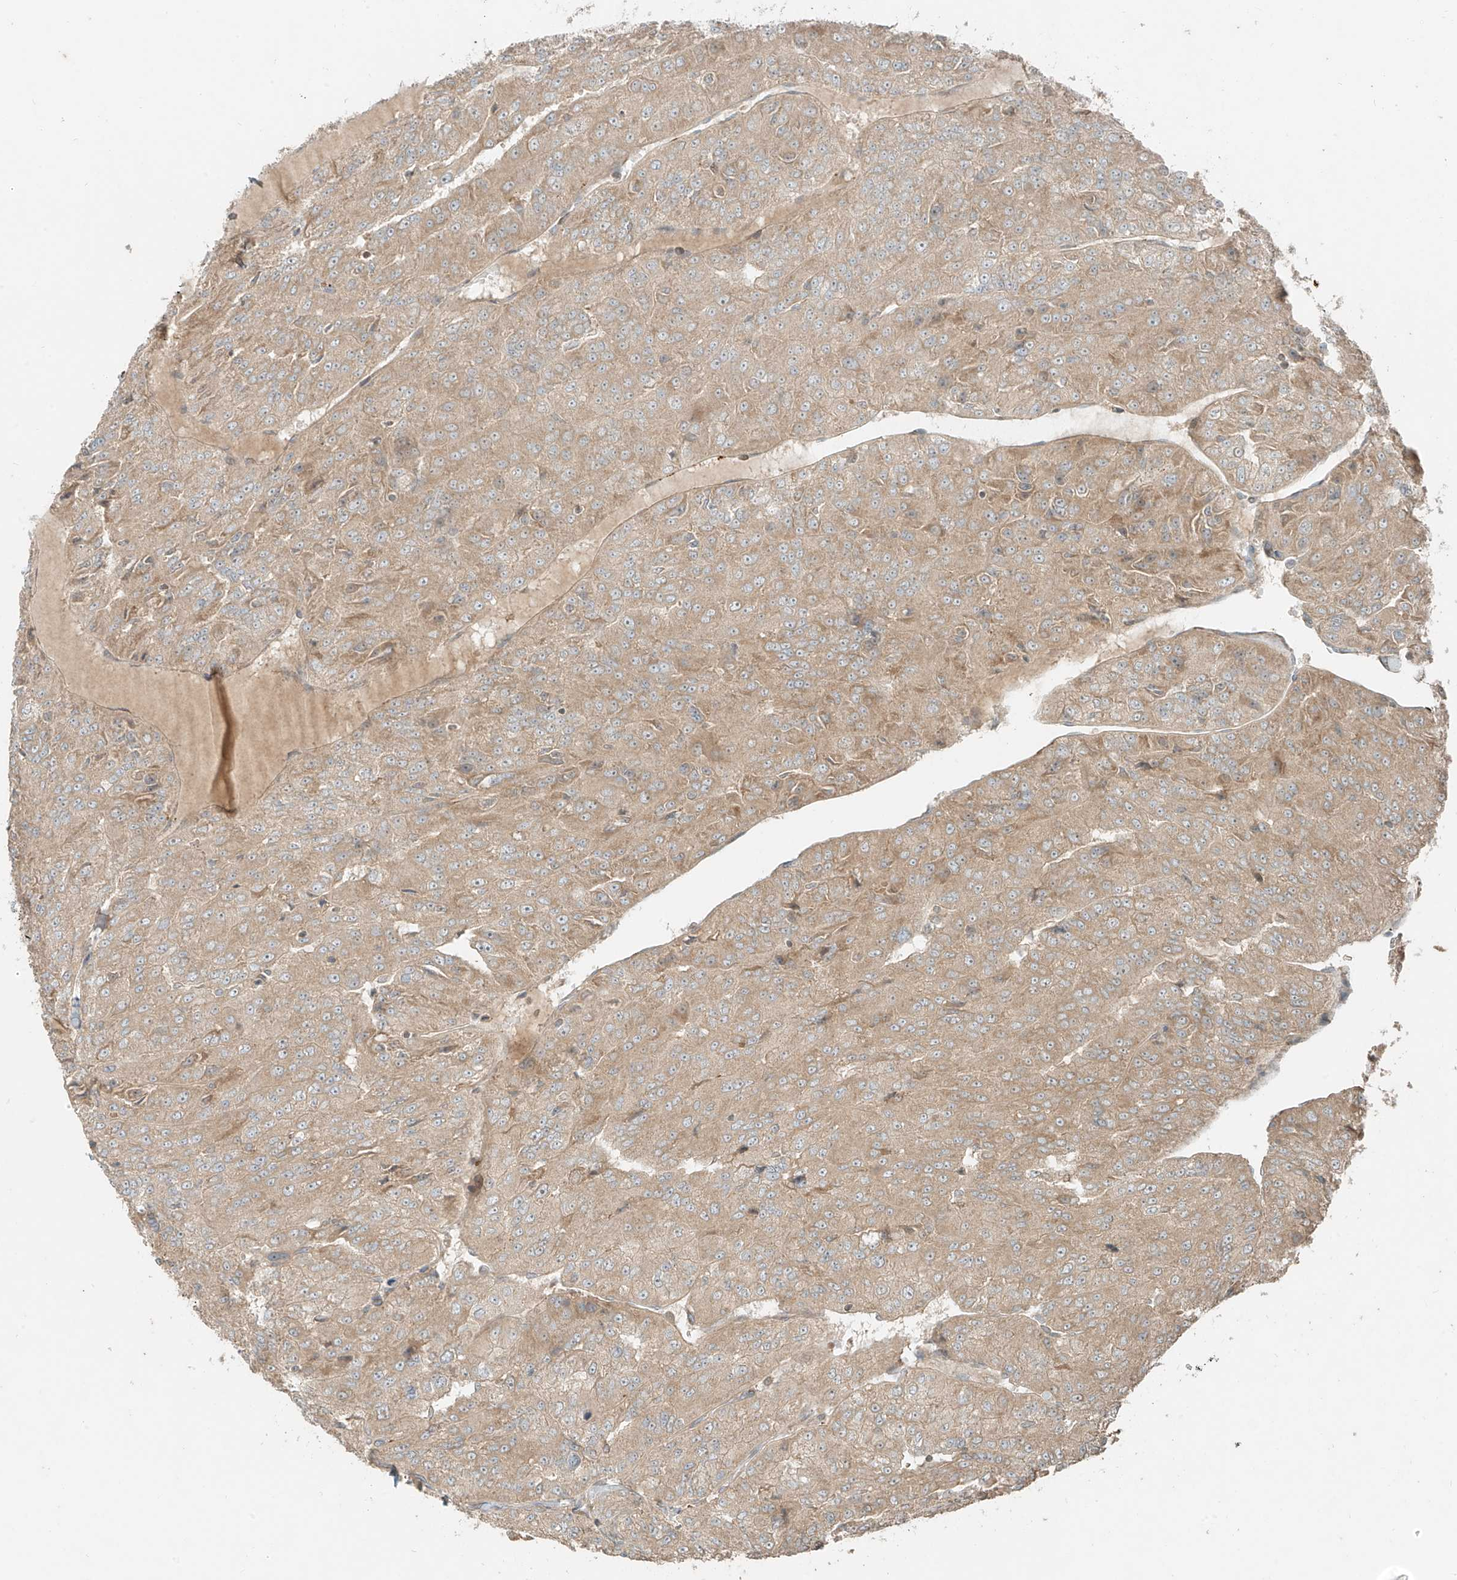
{"staining": {"intensity": "weak", "quantity": ">75%", "location": "cytoplasmic/membranous"}, "tissue": "renal cancer", "cell_type": "Tumor cells", "image_type": "cancer", "snomed": [{"axis": "morphology", "description": "Adenocarcinoma, NOS"}, {"axis": "topography", "description": "Kidney"}], "caption": "Adenocarcinoma (renal) stained with DAB (3,3'-diaminobenzidine) immunohistochemistry exhibits low levels of weak cytoplasmic/membranous staining in about >75% of tumor cells.", "gene": "ANKZF1", "patient": {"sex": "female", "age": 63}}